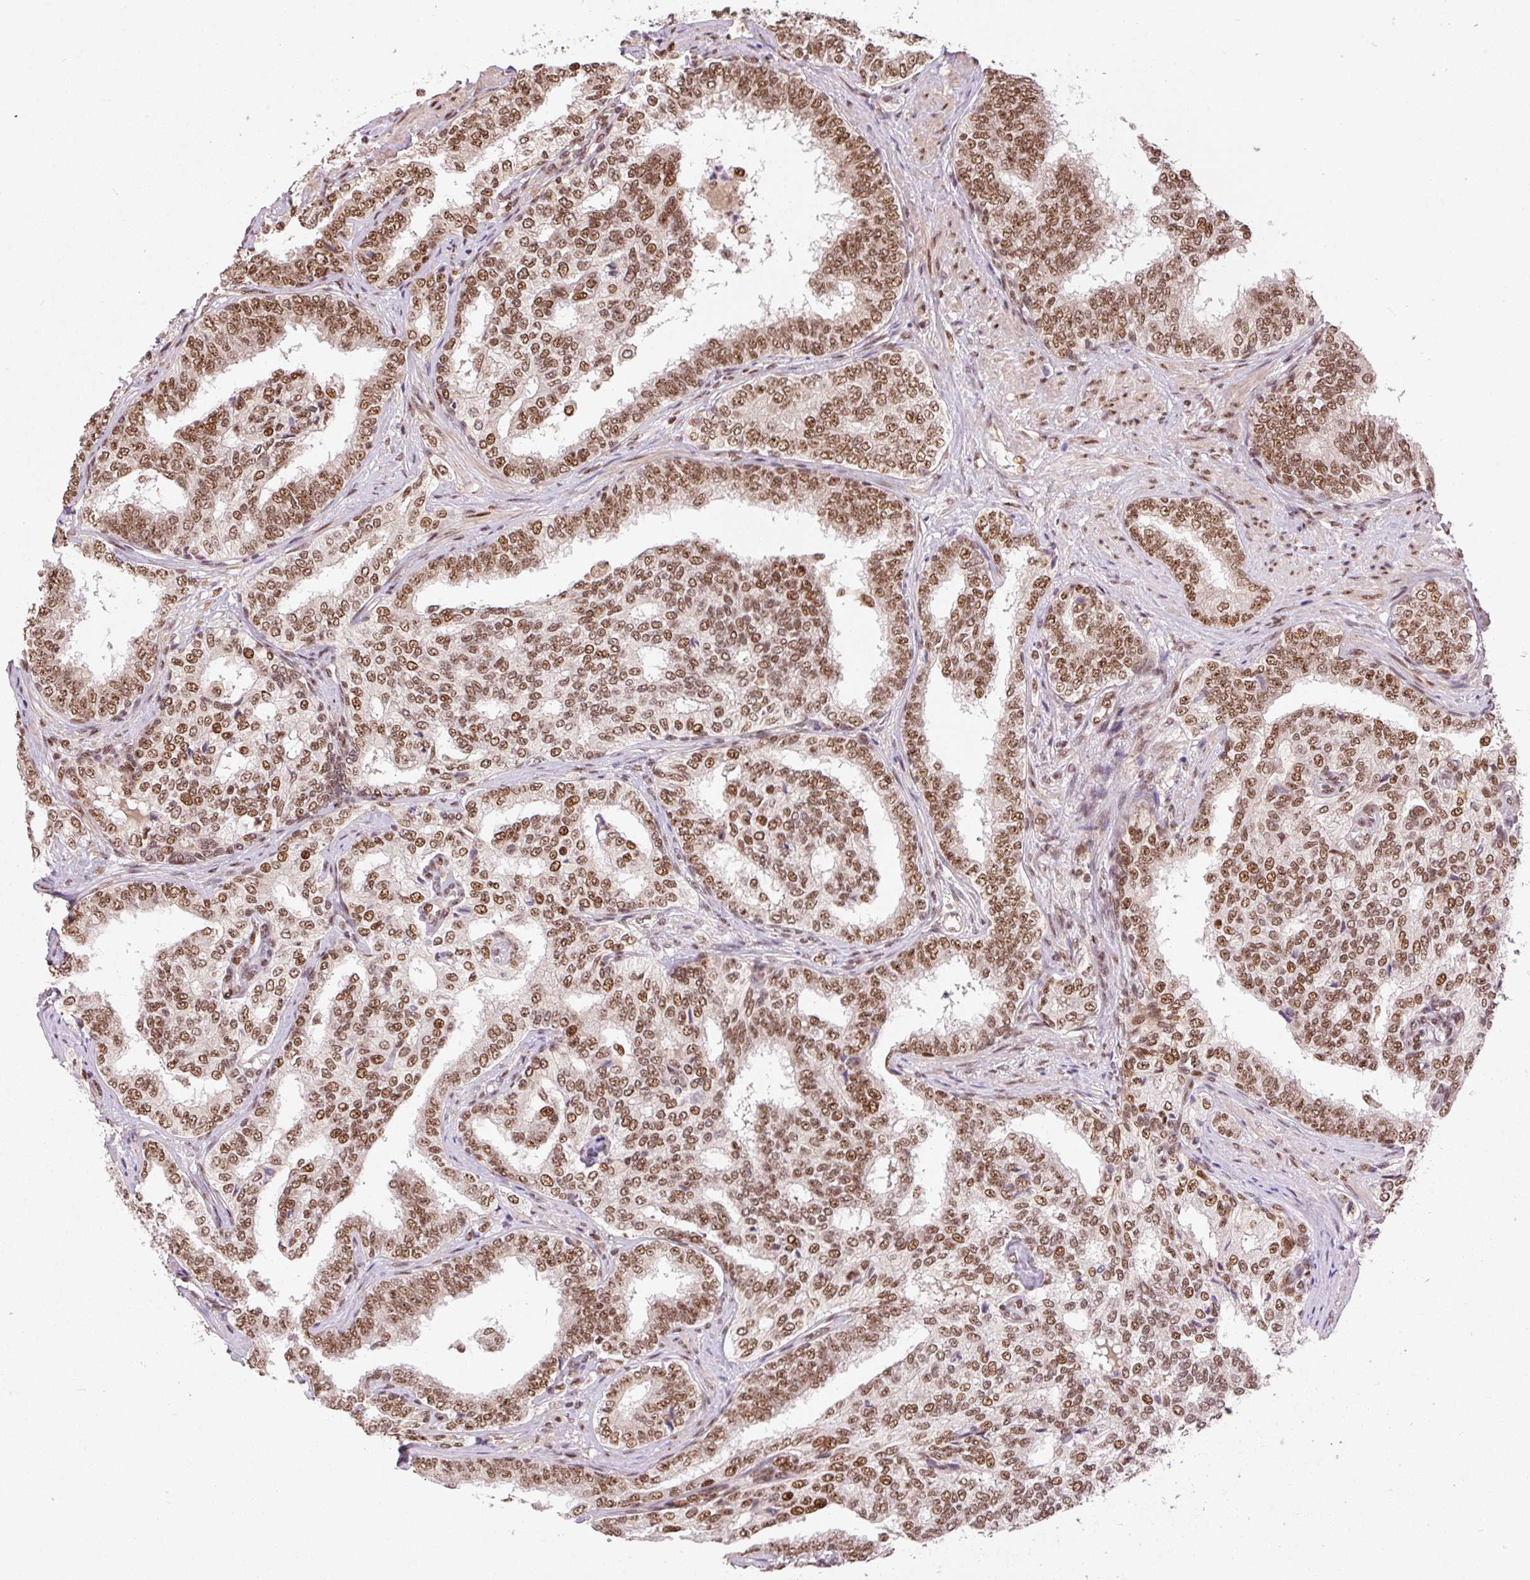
{"staining": {"intensity": "moderate", "quantity": ">75%", "location": "nuclear"}, "tissue": "prostate cancer", "cell_type": "Tumor cells", "image_type": "cancer", "snomed": [{"axis": "morphology", "description": "Adenocarcinoma, High grade"}, {"axis": "topography", "description": "Prostate"}], "caption": "Immunohistochemistry (IHC) micrograph of adenocarcinoma (high-grade) (prostate) stained for a protein (brown), which exhibits medium levels of moderate nuclear staining in approximately >75% of tumor cells.", "gene": "INTS8", "patient": {"sex": "male", "age": 72}}